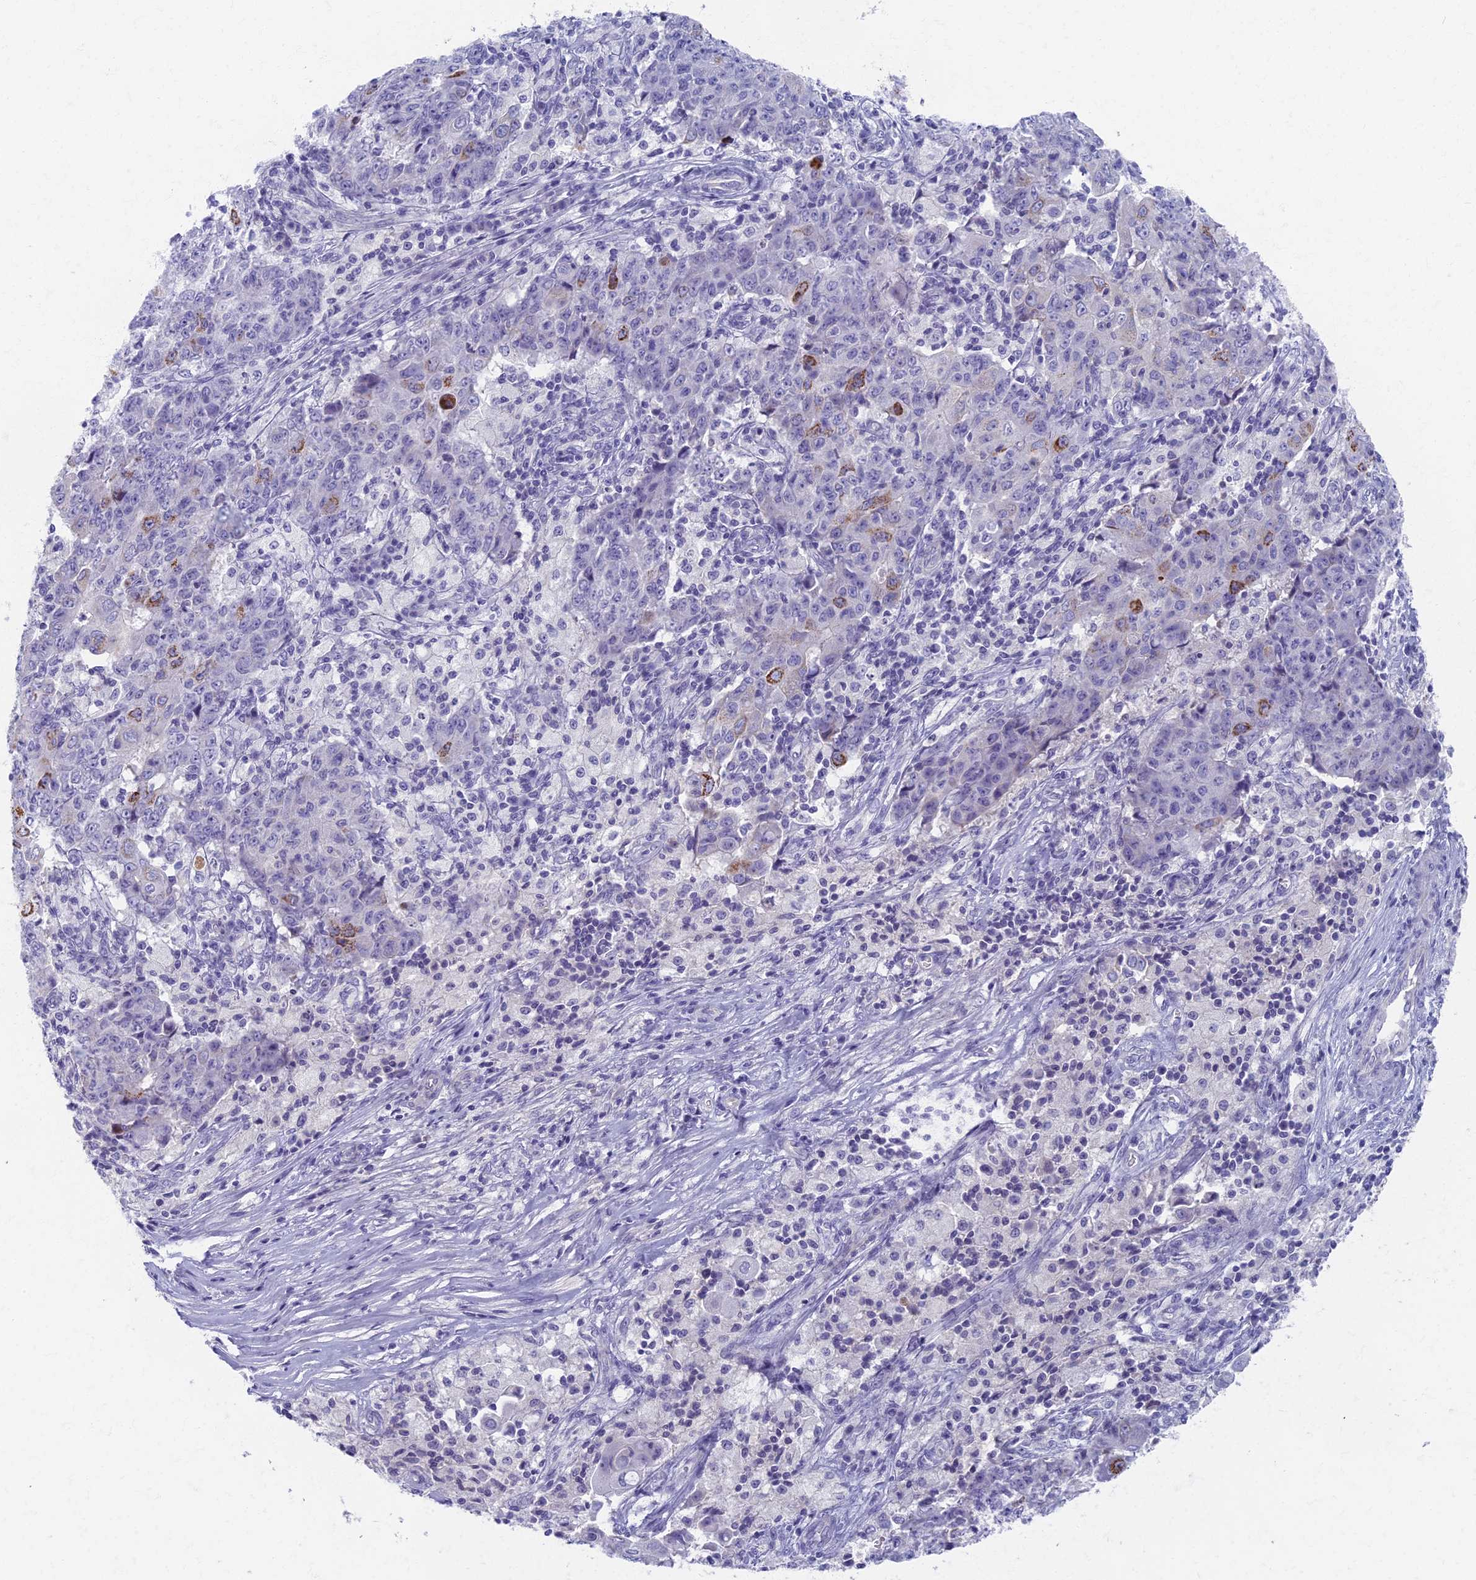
{"staining": {"intensity": "moderate", "quantity": "<25%", "location": "cytoplasmic/membranous"}, "tissue": "ovarian cancer", "cell_type": "Tumor cells", "image_type": "cancer", "snomed": [{"axis": "morphology", "description": "Carcinoma, endometroid"}, {"axis": "topography", "description": "Ovary"}], "caption": "High-power microscopy captured an immunohistochemistry (IHC) photomicrograph of endometroid carcinoma (ovarian), revealing moderate cytoplasmic/membranous expression in approximately <25% of tumor cells.", "gene": "AP4E1", "patient": {"sex": "female", "age": 42}}